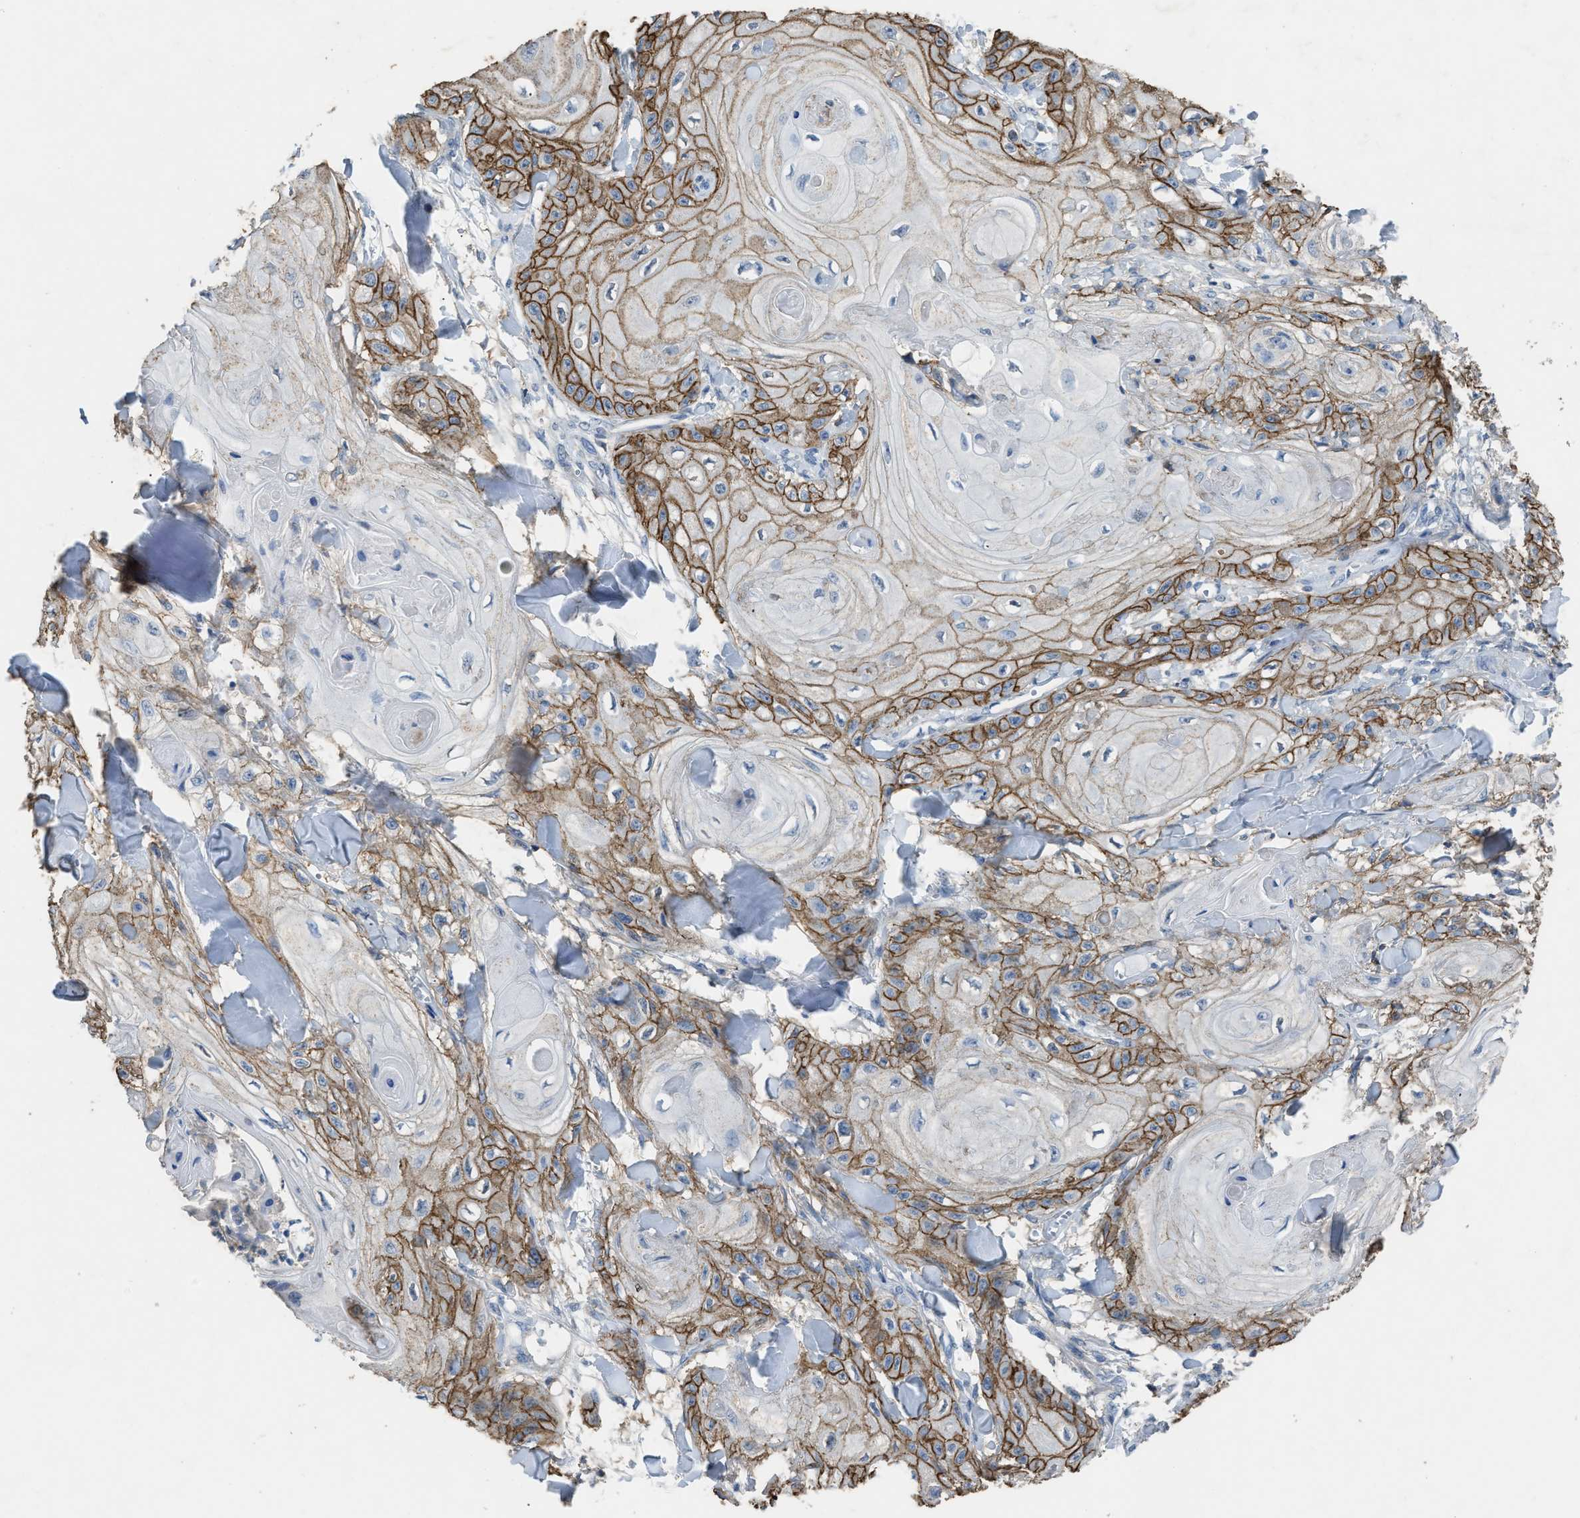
{"staining": {"intensity": "moderate", "quantity": ">75%", "location": "cytoplasmic/membranous"}, "tissue": "skin cancer", "cell_type": "Tumor cells", "image_type": "cancer", "snomed": [{"axis": "morphology", "description": "Squamous cell carcinoma, NOS"}, {"axis": "topography", "description": "Skin"}], "caption": "Protein staining by IHC displays moderate cytoplasmic/membranous staining in about >75% of tumor cells in skin squamous cell carcinoma.", "gene": "OR51E1", "patient": {"sex": "male", "age": 74}}